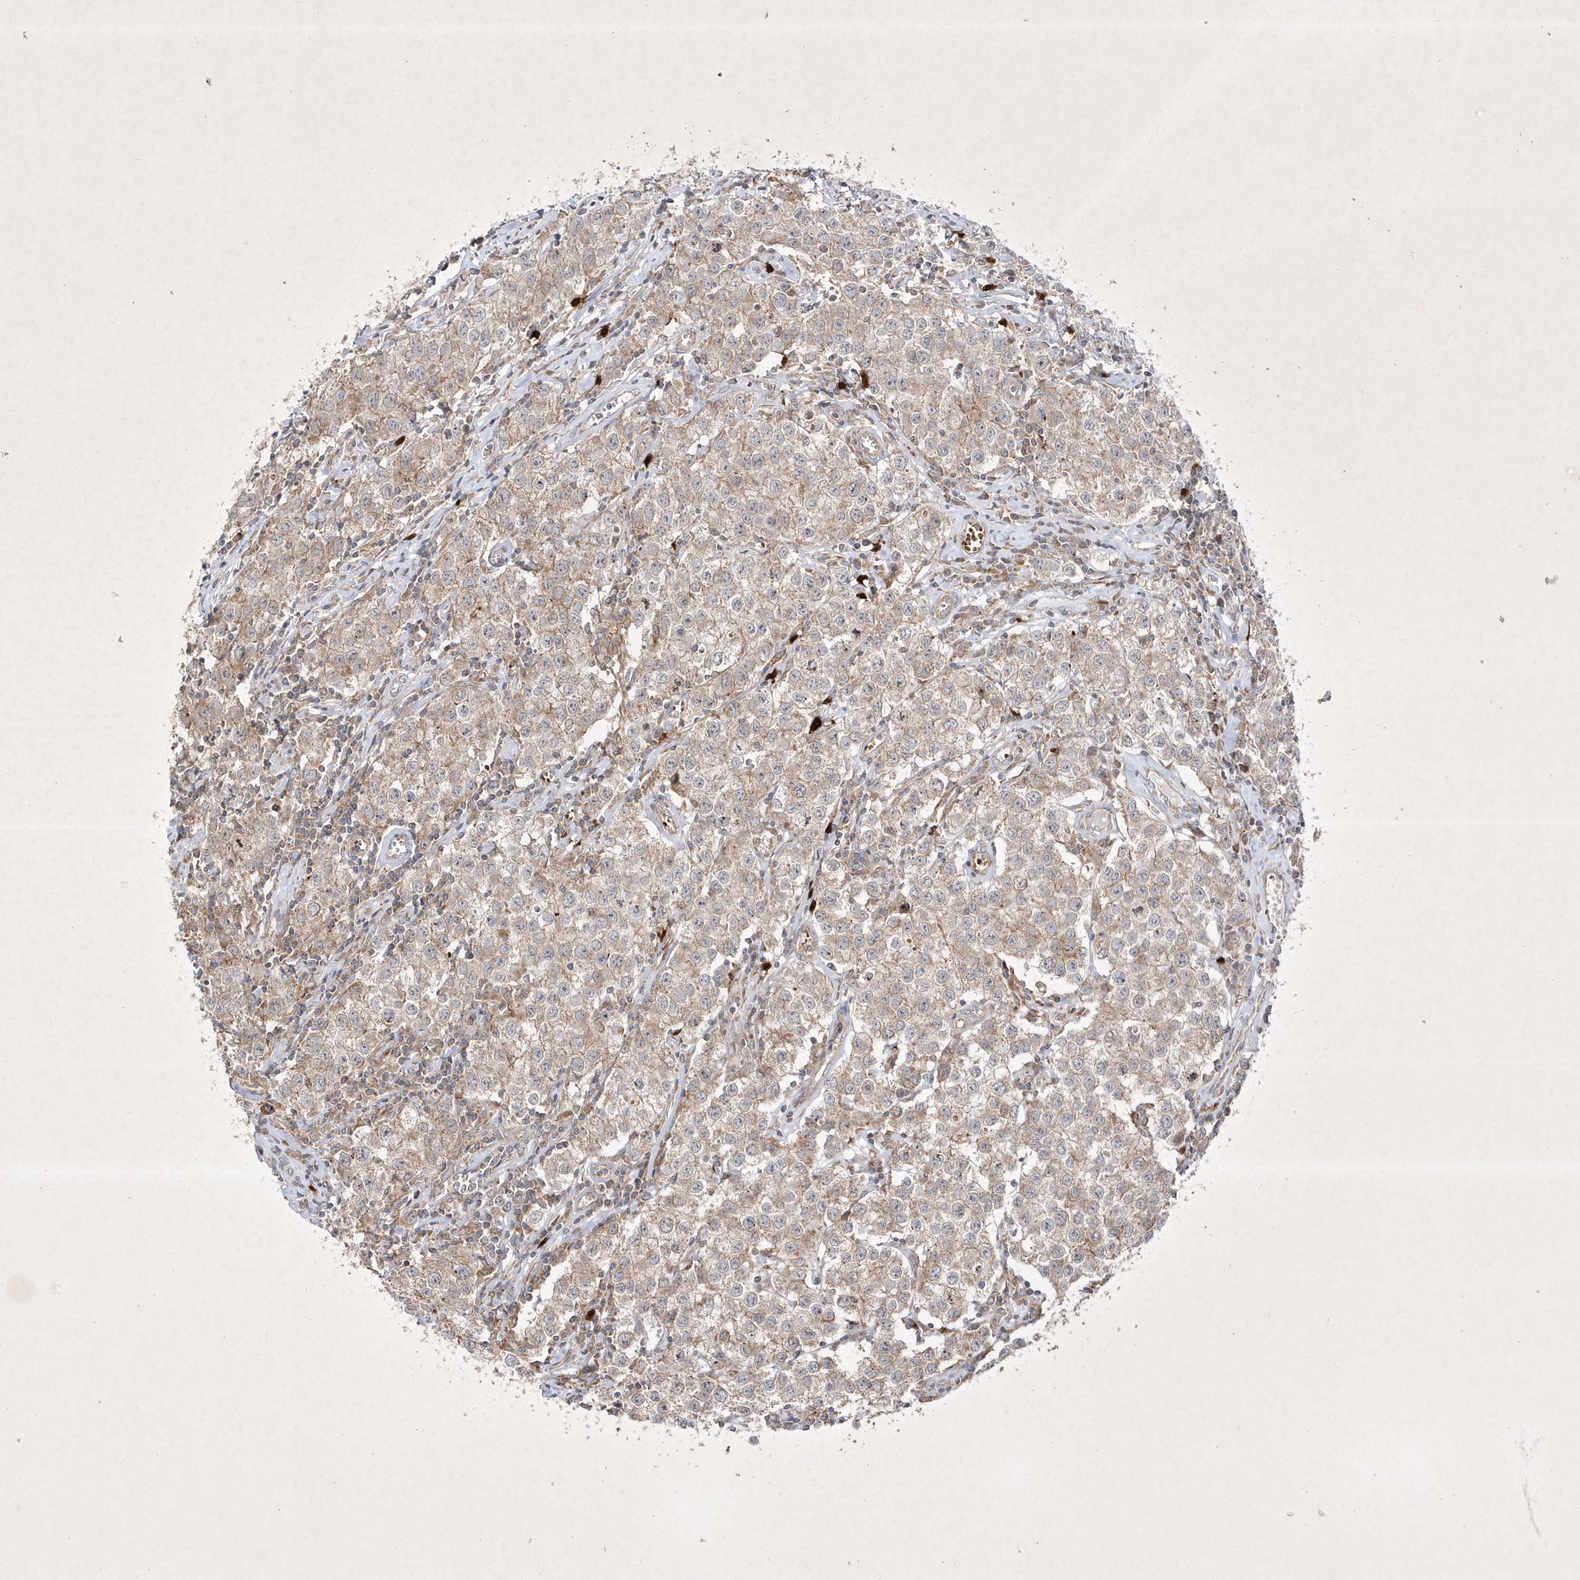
{"staining": {"intensity": "weak", "quantity": ">75%", "location": "cytoplasmic/membranous"}, "tissue": "testis cancer", "cell_type": "Tumor cells", "image_type": "cancer", "snomed": [{"axis": "morphology", "description": "Seminoma, NOS"}, {"axis": "morphology", "description": "Carcinoma, Embryonal, NOS"}, {"axis": "topography", "description": "Testis"}], "caption": "Immunohistochemistry (IHC) image of human embryonal carcinoma (testis) stained for a protein (brown), which displays low levels of weak cytoplasmic/membranous expression in about >75% of tumor cells.", "gene": "OPA1", "patient": {"sex": "male", "age": 43}}